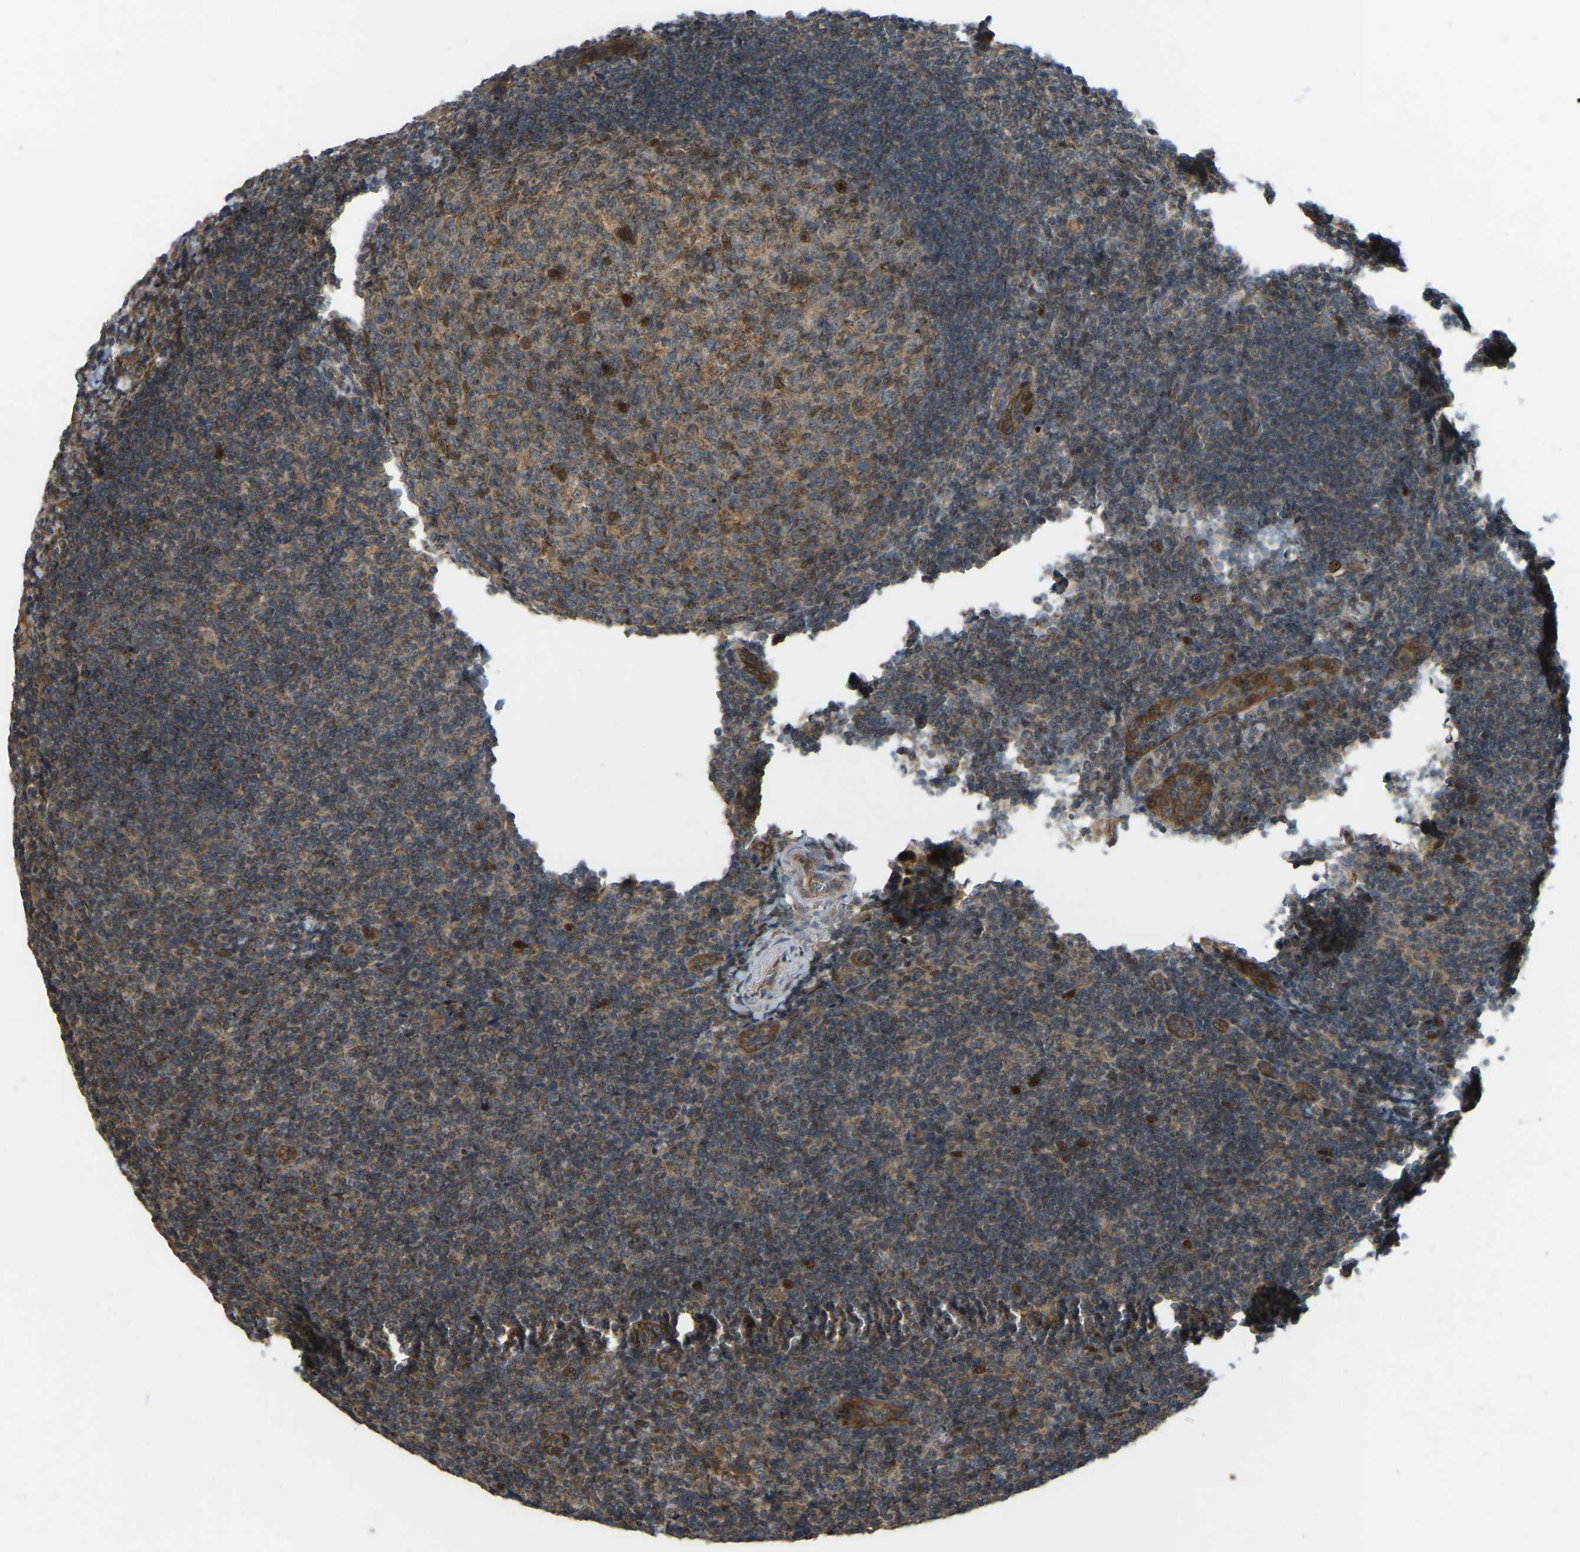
{"staining": {"intensity": "moderate", "quantity": ">75%", "location": "cytoplasmic/membranous"}, "tissue": "tonsil", "cell_type": "Germinal center cells", "image_type": "normal", "snomed": [{"axis": "morphology", "description": "Normal tissue, NOS"}, {"axis": "topography", "description": "Tonsil"}], "caption": "Brown immunohistochemical staining in unremarkable human tonsil displays moderate cytoplasmic/membranous positivity in approximately >75% of germinal center cells.", "gene": "C21orf91", "patient": {"sex": "male", "age": 37}}